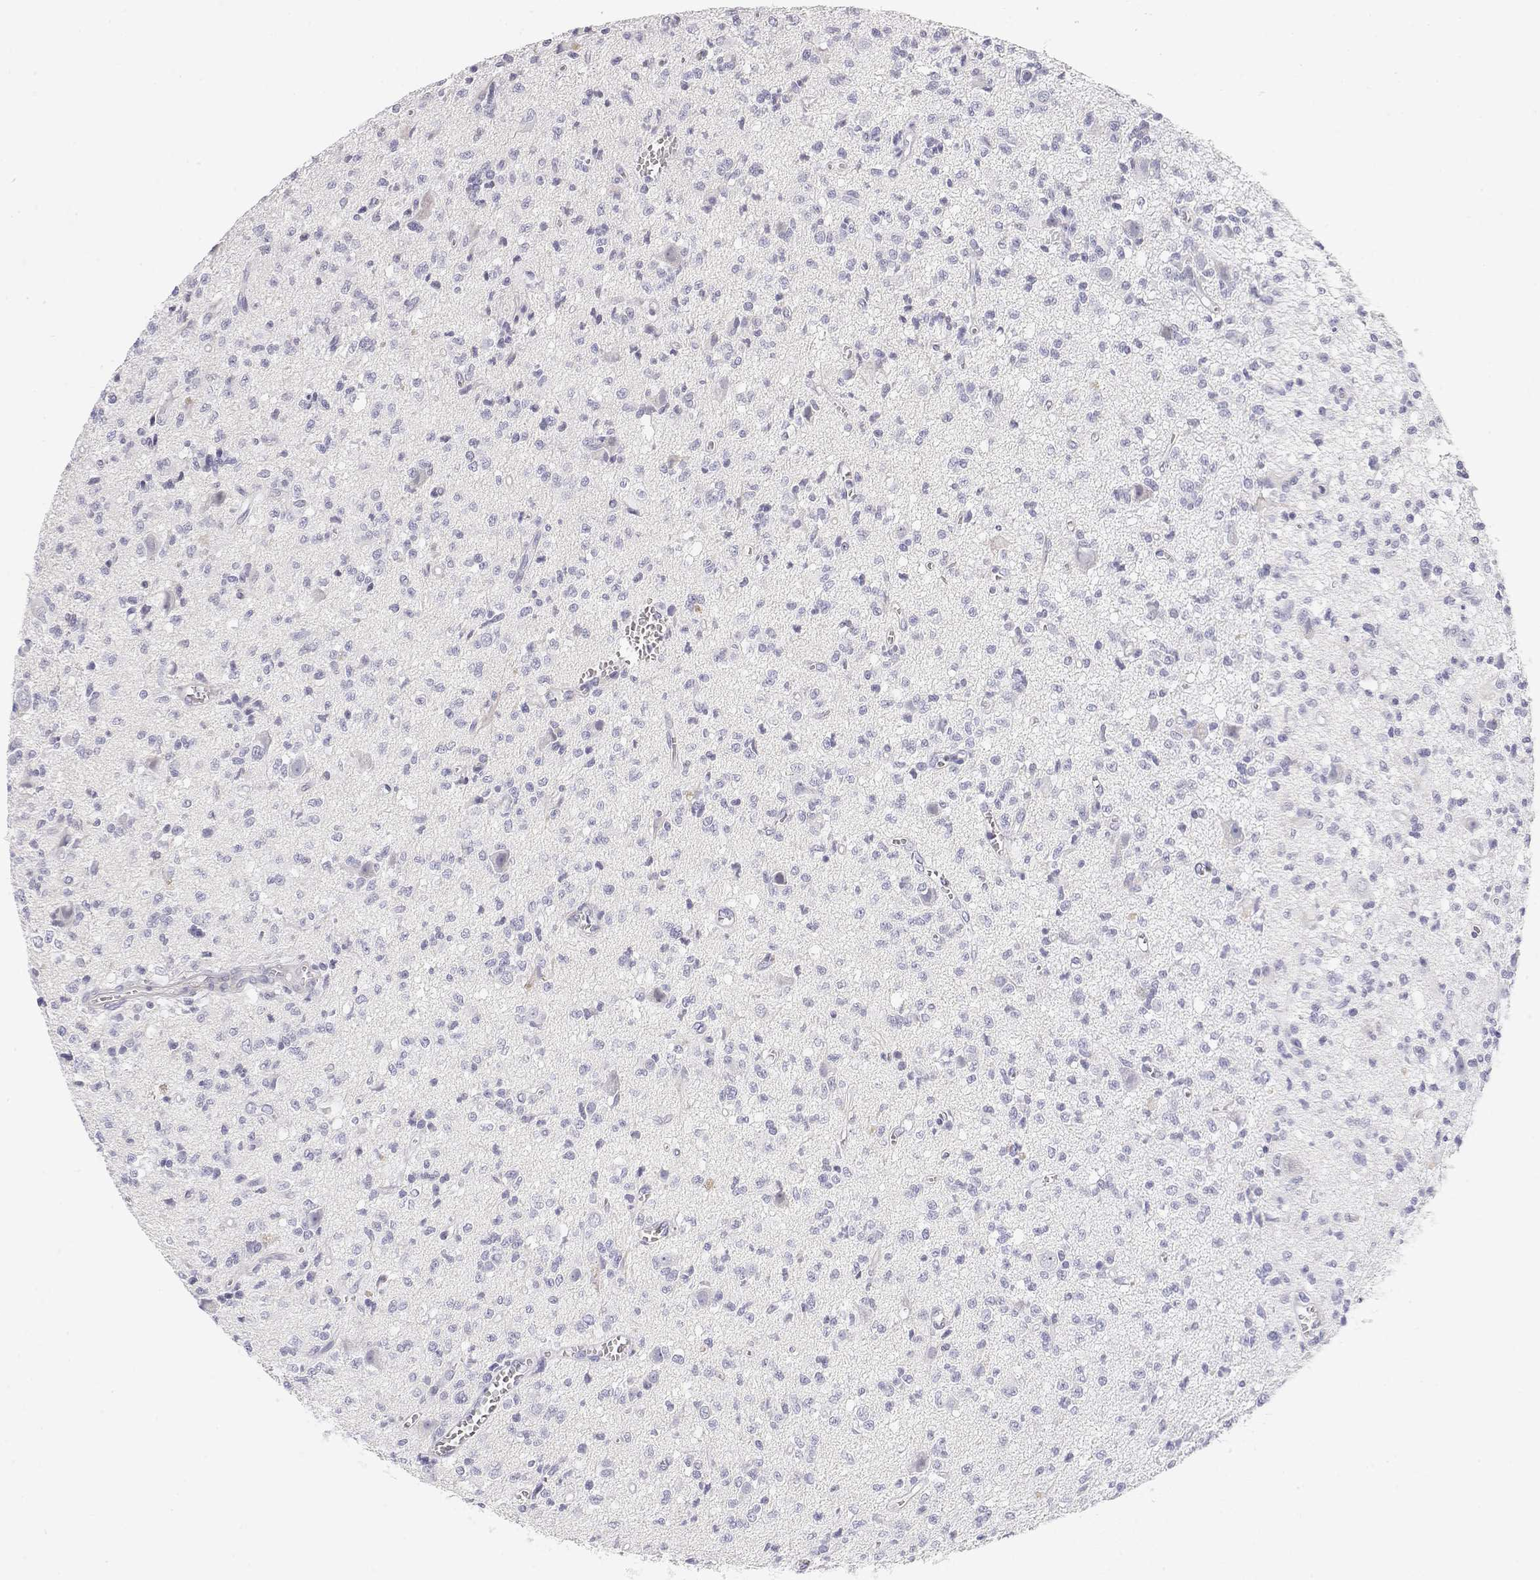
{"staining": {"intensity": "negative", "quantity": "none", "location": "none"}, "tissue": "glioma", "cell_type": "Tumor cells", "image_type": "cancer", "snomed": [{"axis": "morphology", "description": "Glioma, malignant, Low grade"}, {"axis": "topography", "description": "Brain"}], "caption": "Malignant low-grade glioma stained for a protein using immunohistochemistry (IHC) exhibits no expression tumor cells.", "gene": "MISP", "patient": {"sex": "male", "age": 64}}